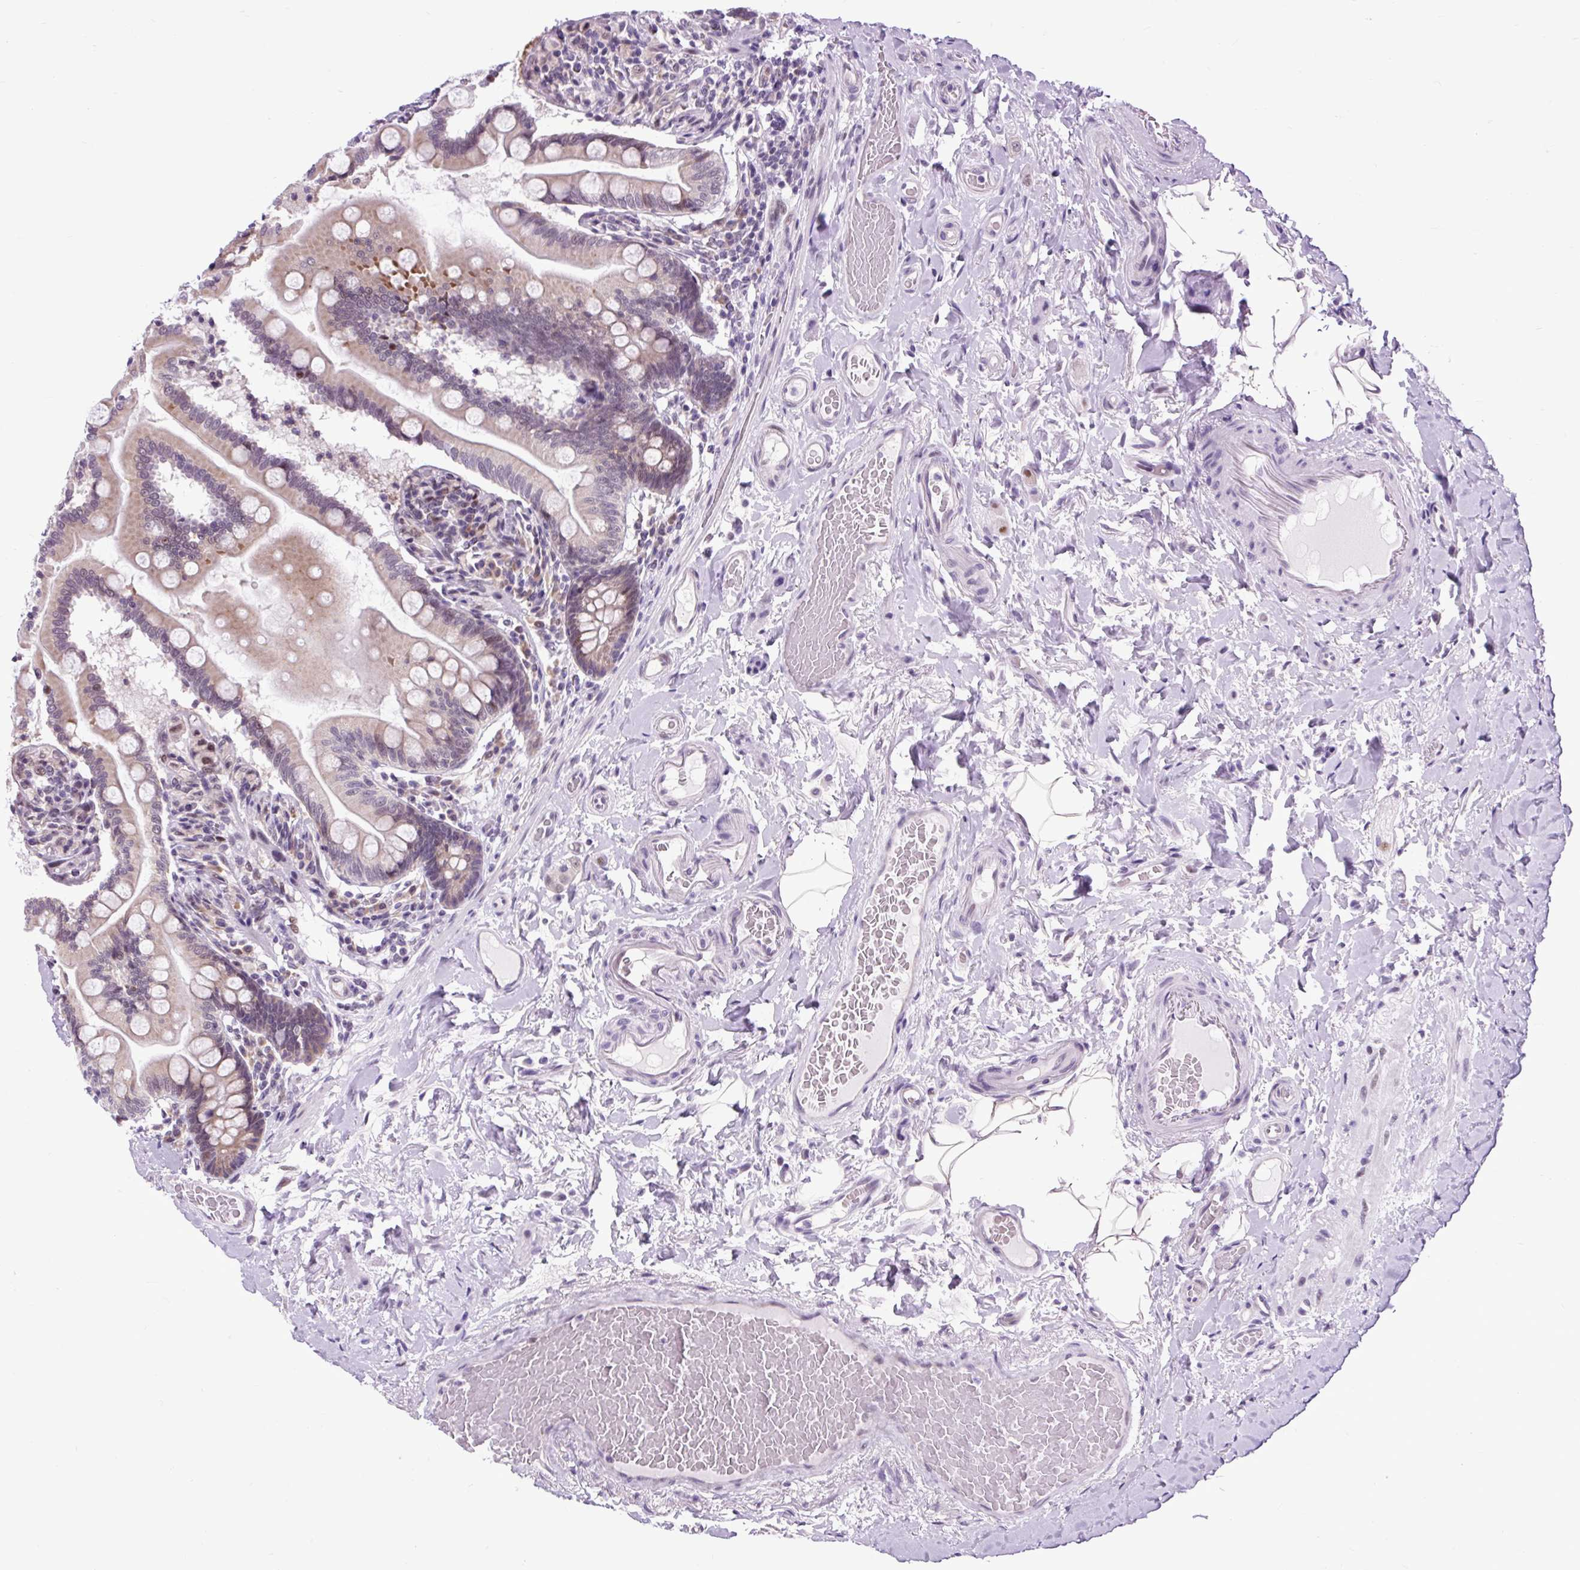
{"staining": {"intensity": "moderate", "quantity": ">75%", "location": "nuclear"}, "tissue": "small intestine", "cell_type": "Glandular cells", "image_type": "normal", "snomed": [{"axis": "morphology", "description": "Normal tissue, NOS"}, {"axis": "topography", "description": "Small intestine"}], "caption": "Moderate nuclear staining is identified in about >75% of glandular cells in unremarkable small intestine. Using DAB (3,3'-diaminobenzidine) (brown) and hematoxylin (blue) stains, captured at high magnification using brightfield microscopy.", "gene": "CLK2", "patient": {"sex": "female", "age": 64}}